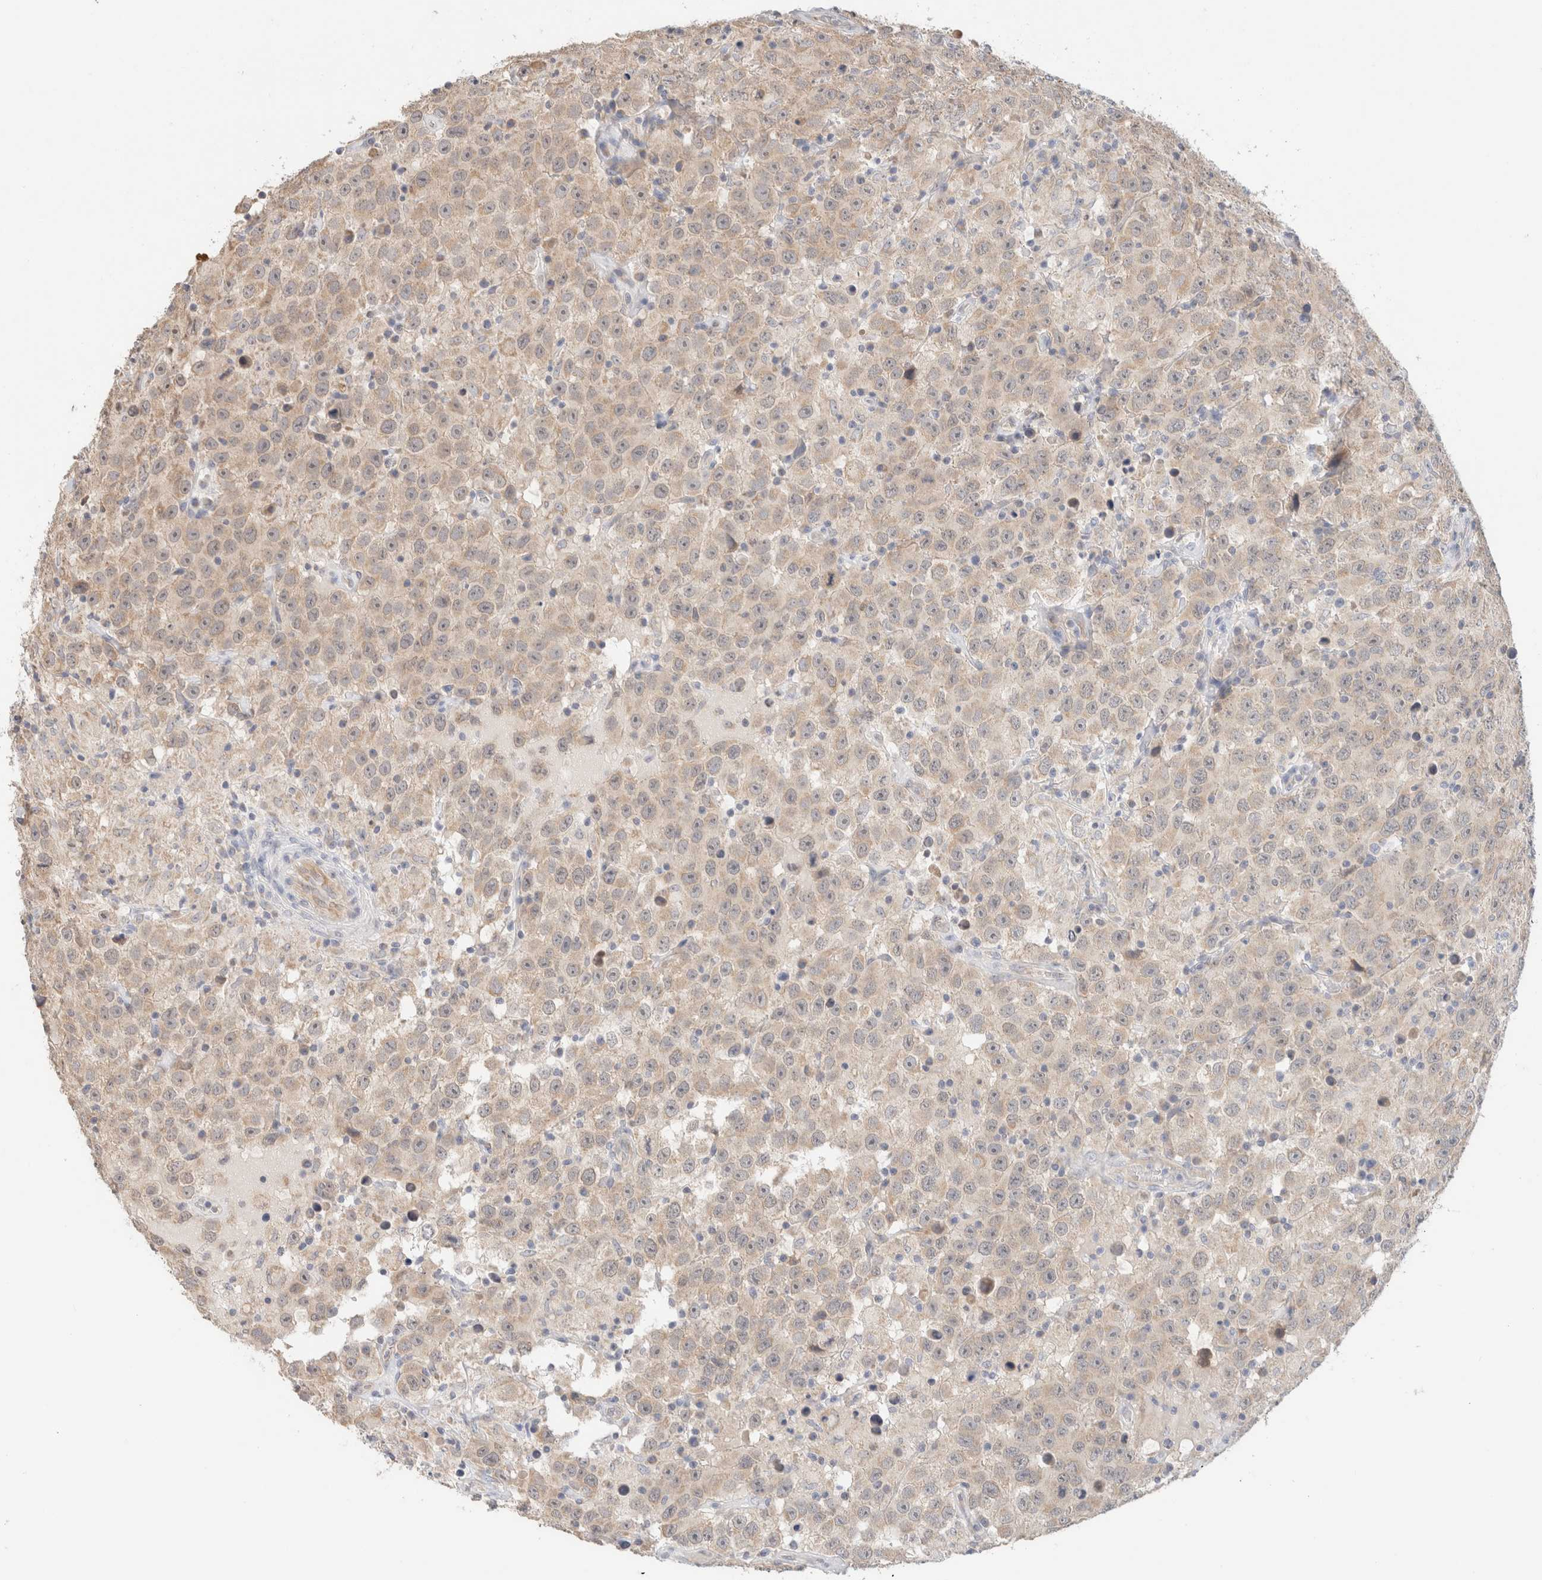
{"staining": {"intensity": "weak", "quantity": ">75%", "location": "cytoplasmic/membranous"}, "tissue": "testis cancer", "cell_type": "Tumor cells", "image_type": "cancer", "snomed": [{"axis": "morphology", "description": "Seminoma, NOS"}, {"axis": "topography", "description": "Testis"}], "caption": "Immunohistochemistry (IHC) (DAB (3,3'-diaminobenzidine)) staining of human testis cancer (seminoma) demonstrates weak cytoplasmic/membranous protein staining in about >75% of tumor cells.", "gene": "CA13", "patient": {"sex": "male", "age": 41}}